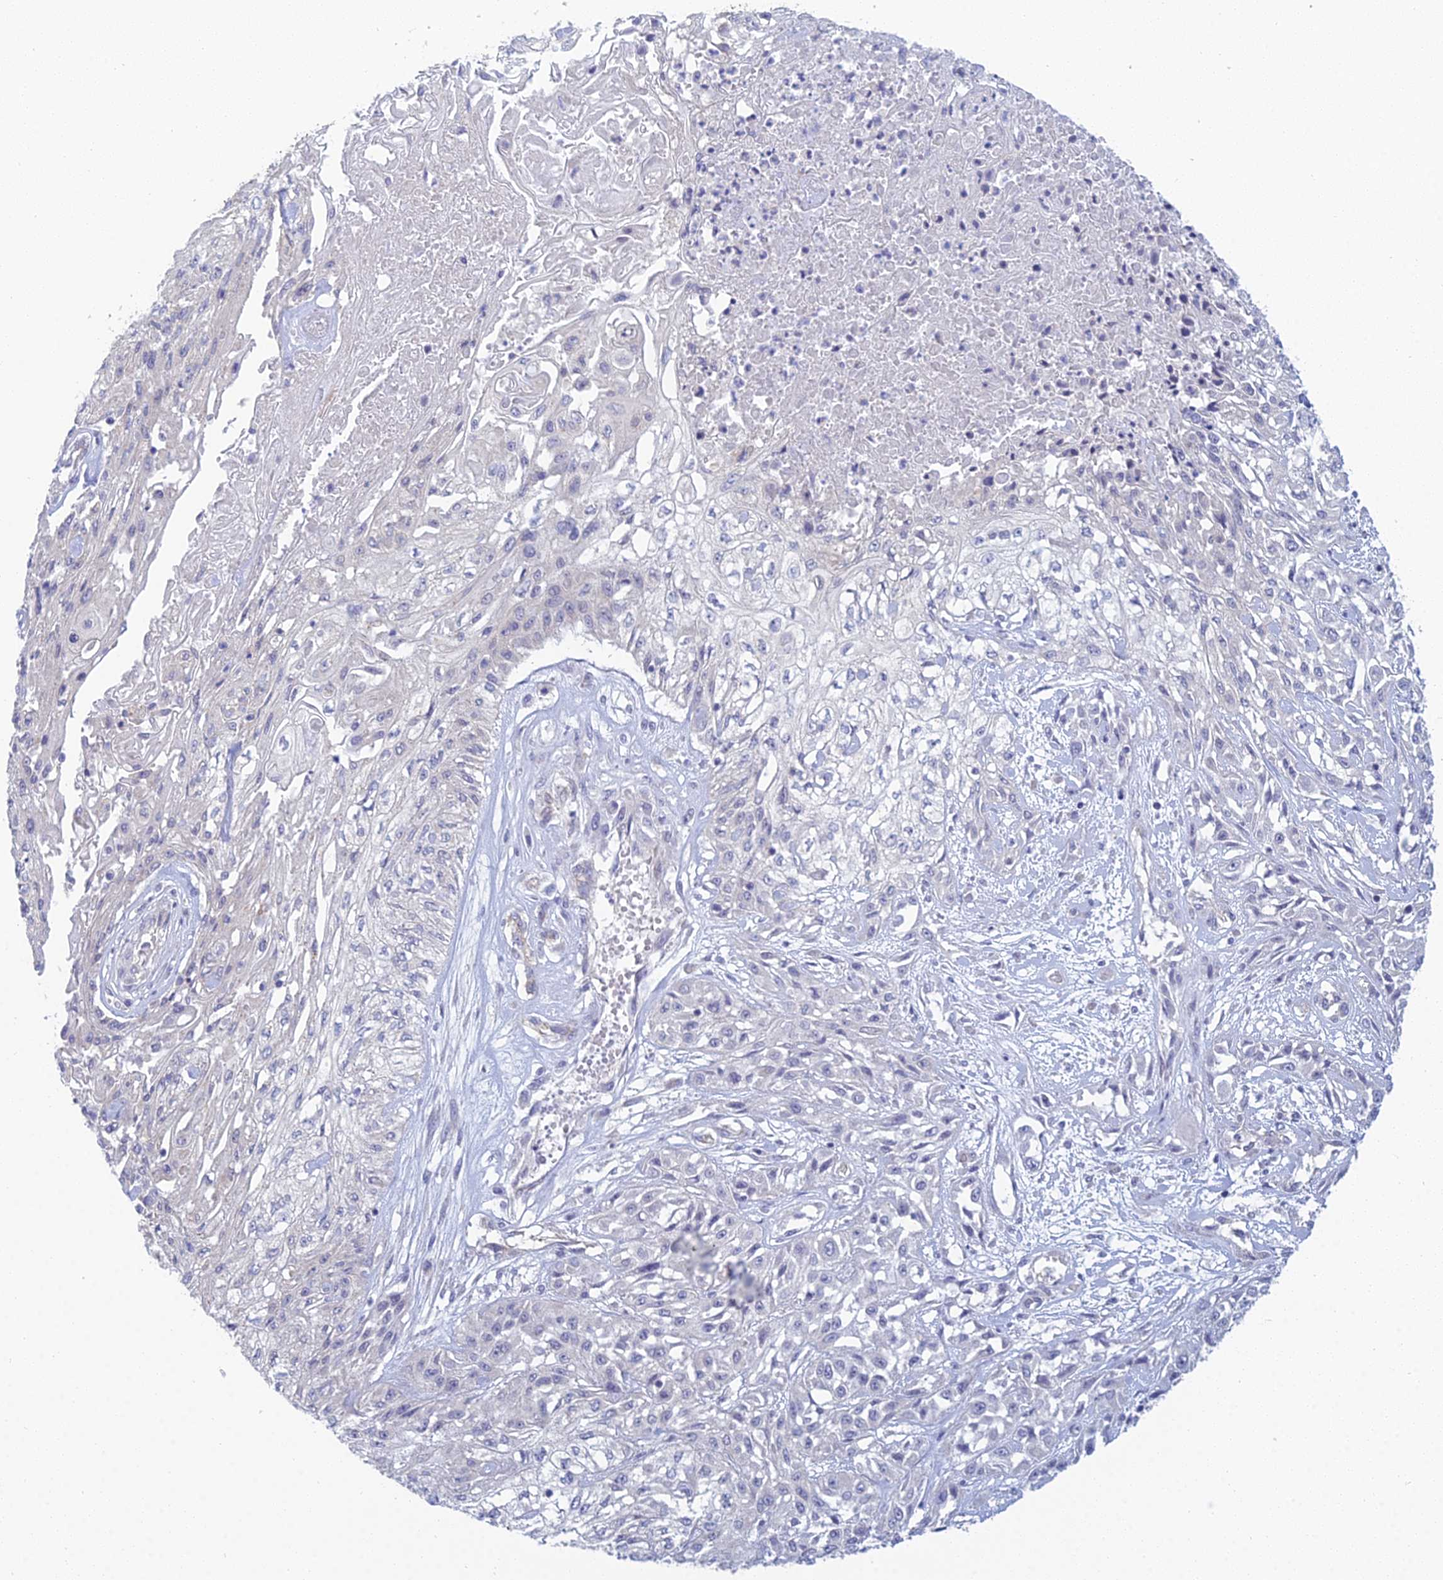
{"staining": {"intensity": "negative", "quantity": "none", "location": "none"}, "tissue": "skin cancer", "cell_type": "Tumor cells", "image_type": "cancer", "snomed": [{"axis": "morphology", "description": "Squamous cell carcinoma, NOS"}, {"axis": "morphology", "description": "Squamous cell carcinoma, metastatic, NOS"}, {"axis": "topography", "description": "Skin"}, {"axis": "topography", "description": "Lymph node"}], "caption": "DAB immunohistochemical staining of human skin cancer (squamous cell carcinoma) displays no significant expression in tumor cells.", "gene": "METTL26", "patient": {"sex": "male", "age": 75}}